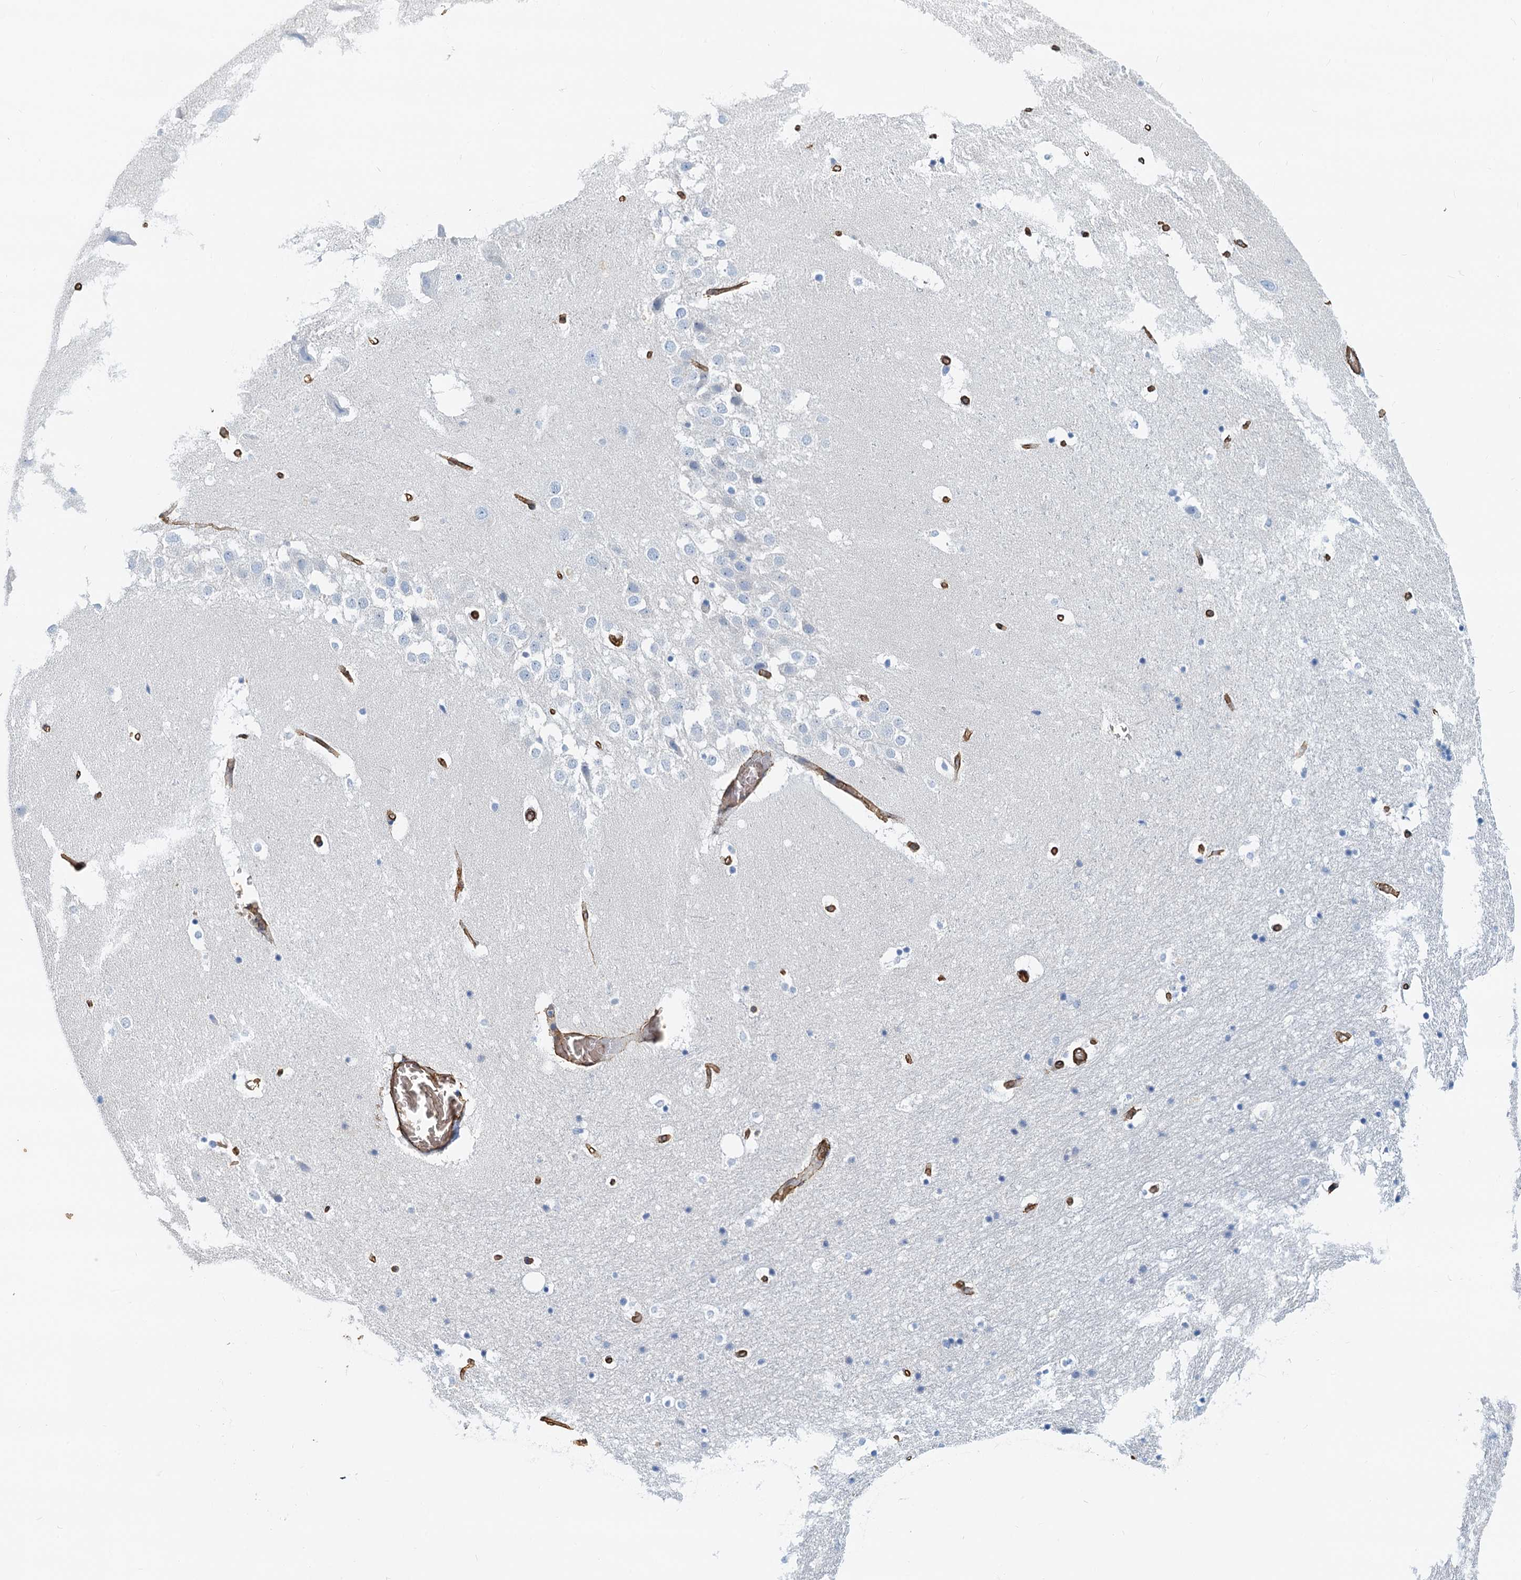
{"staining": {"intensity": "negative", "quantity": "none", "location": "none"}, "tissue": "hippocampus", "cell_type": "Glial cells", "image_type": "normal", "snomed": [{"axis": "morphology", "description": "Normal tissue, NOS"}, {"axis": "topography", "description": "Hippocampus"}], "caption": "High magnification brightfield microscopy of unremarkable hippocampus stained with DAB (3,3'-diaminobenzidine) (brown) and counterstained with hematoxylin (blue): glial cells show no significant positivity. Brightfield microscopy of IHC stained with DAB (brown) and hematoxylin (blue), captured at high magnification.", "gene": "DGKG", "patient": {"sex": "female", "age": 52}}